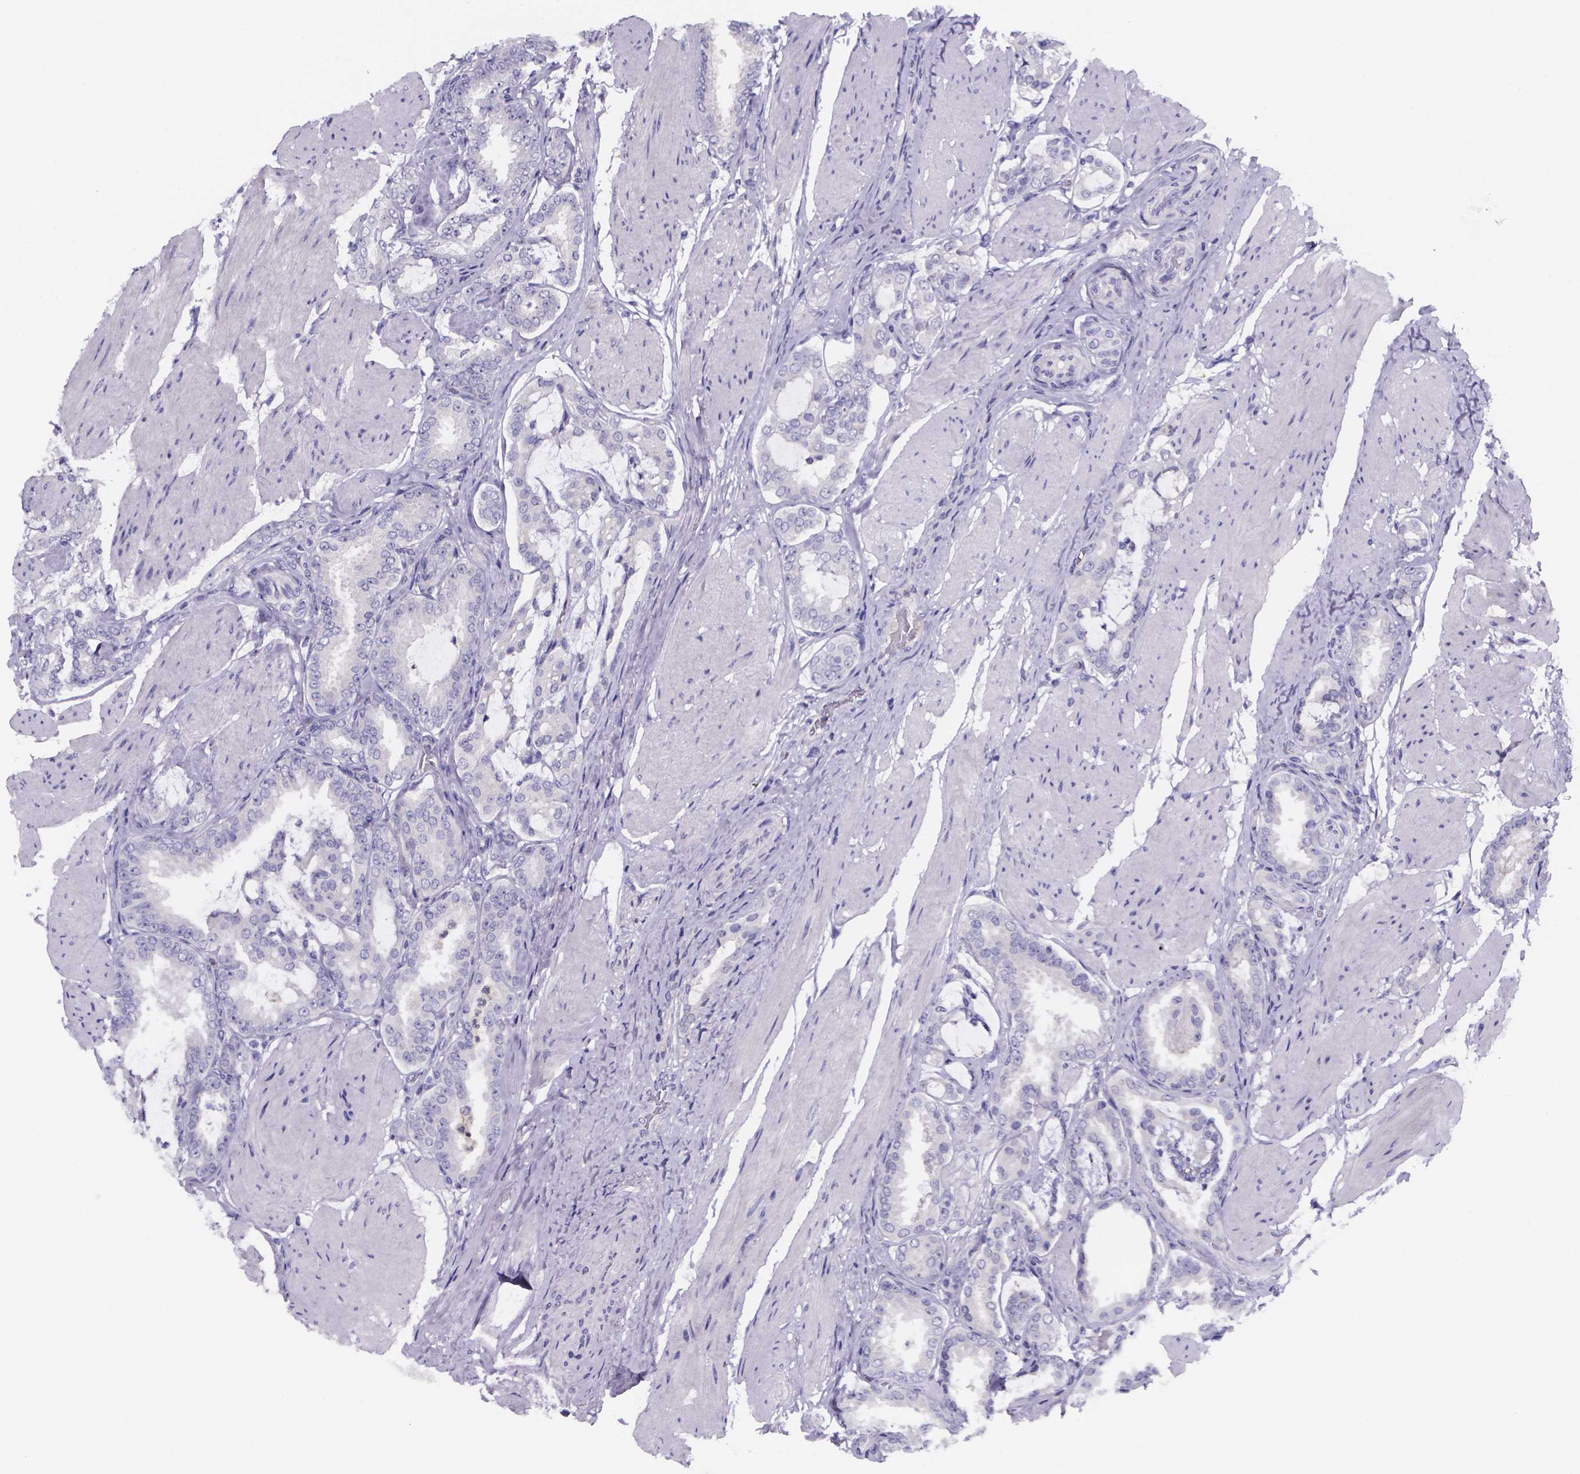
{"staining": {"intensity": "negative", "quantity": "none", "location": "none"}, "tissue": "prostate cancer", "cell_type": "Tumor cells", "image_type": "cancer", "snomed": [{"axis": "morphology", "description": "Adenocarcinoma, High grade"}, {"axis": "topography", "description": "Prostate"}], "caption": "This image is of prostate cancer stained with IHC to label a protein in brown with the nuclei are counter-stained blue. There is no expression in tumor cells.", "gene": "IZUMO1", "patient": {"sex": "male", "age": 63}}